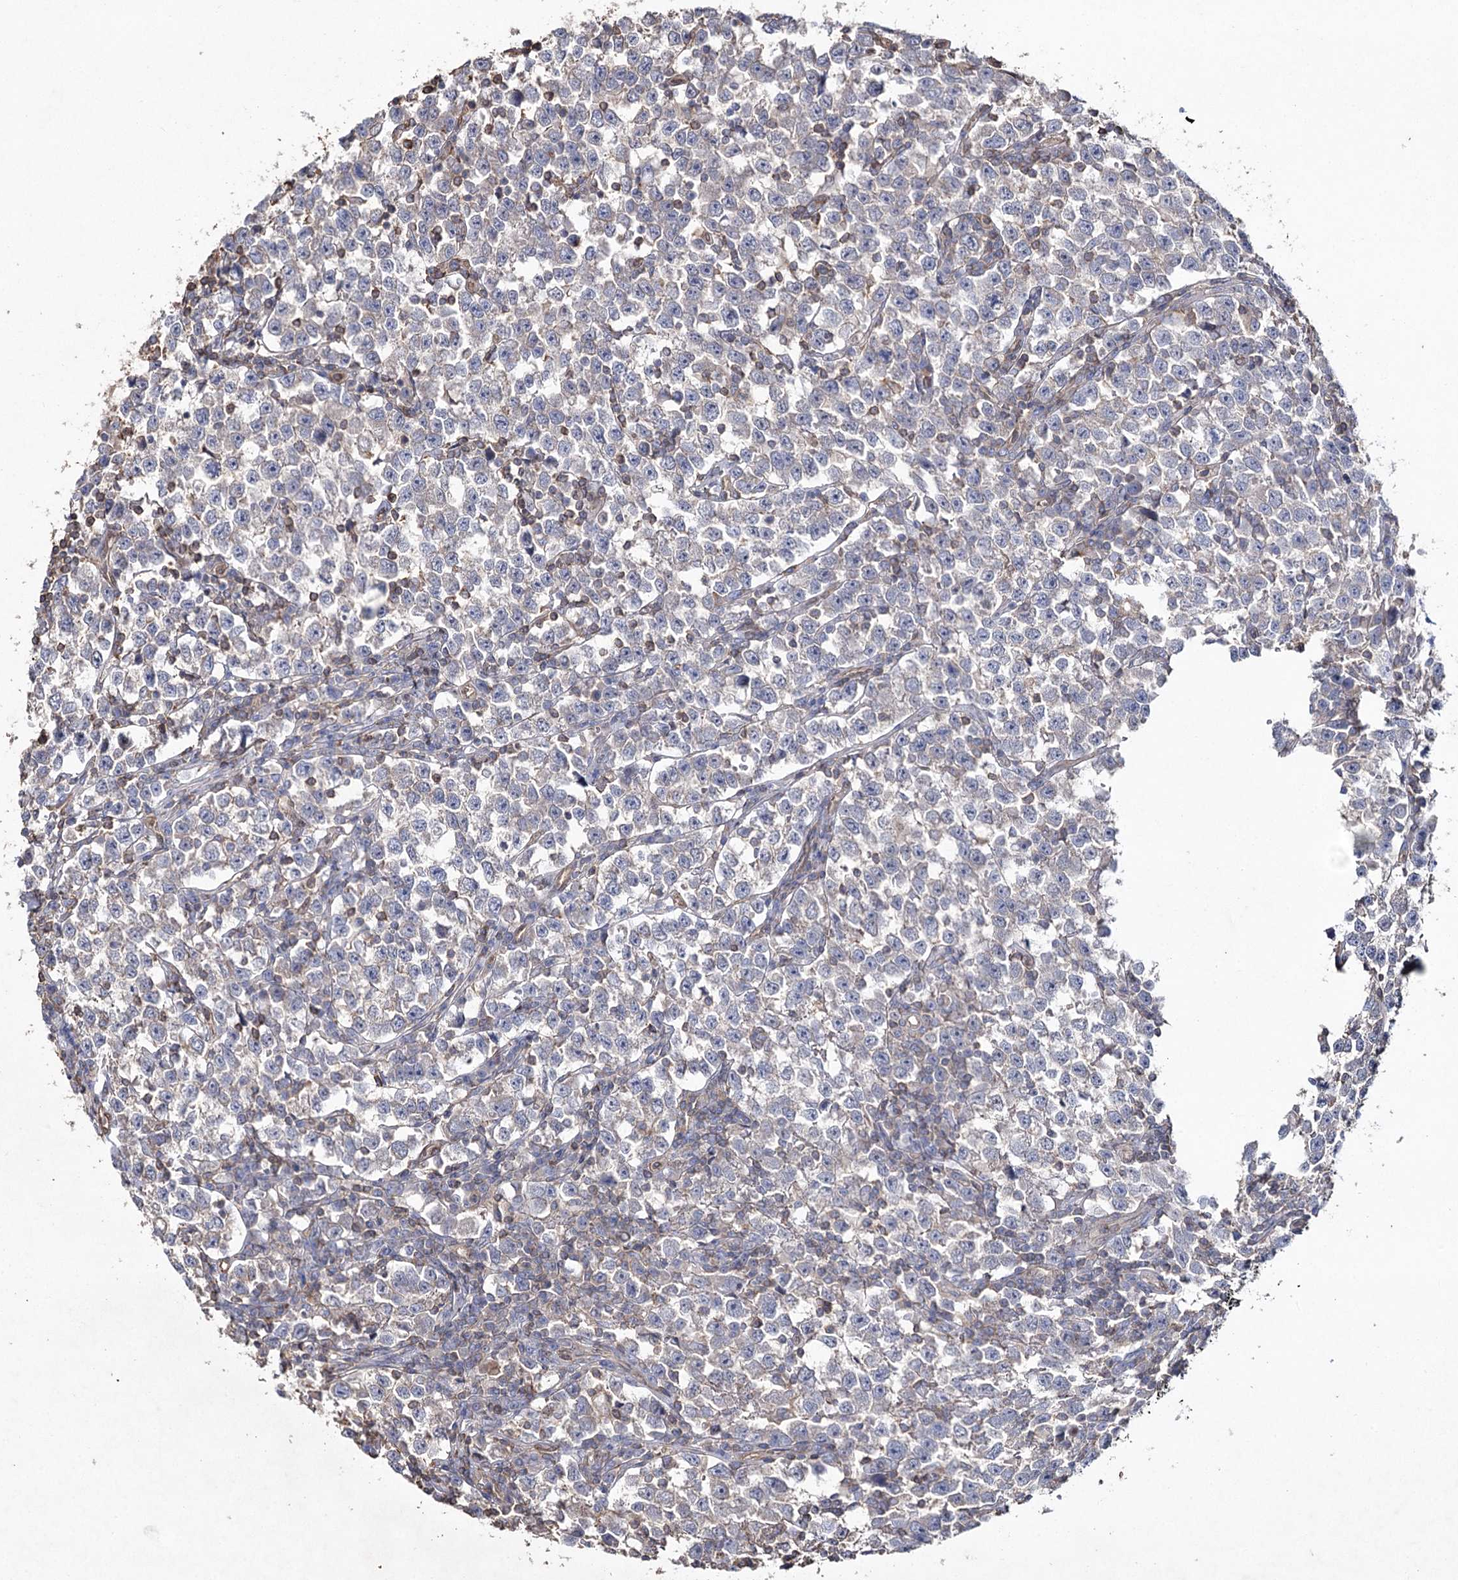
{"staining": {"intensity": "negative", "quantity": "none", "location": "none"}, "tissue": "testis cancer", "cell_type": "Tumor cells", "image_type": "cancer", "snomed": [{"axis": "morphology", "description": "Normal tissue, NOS"}, {"axis": "morphology", "description": "Seminoma, NOS"}, {"axis": "topography", "description": "Testis"}], "caption": "Tumor cells are negative for protein expression in human seminoma (testis).", "gene": "FAM13B", "patient": {"sex": "male", "age": 43}}